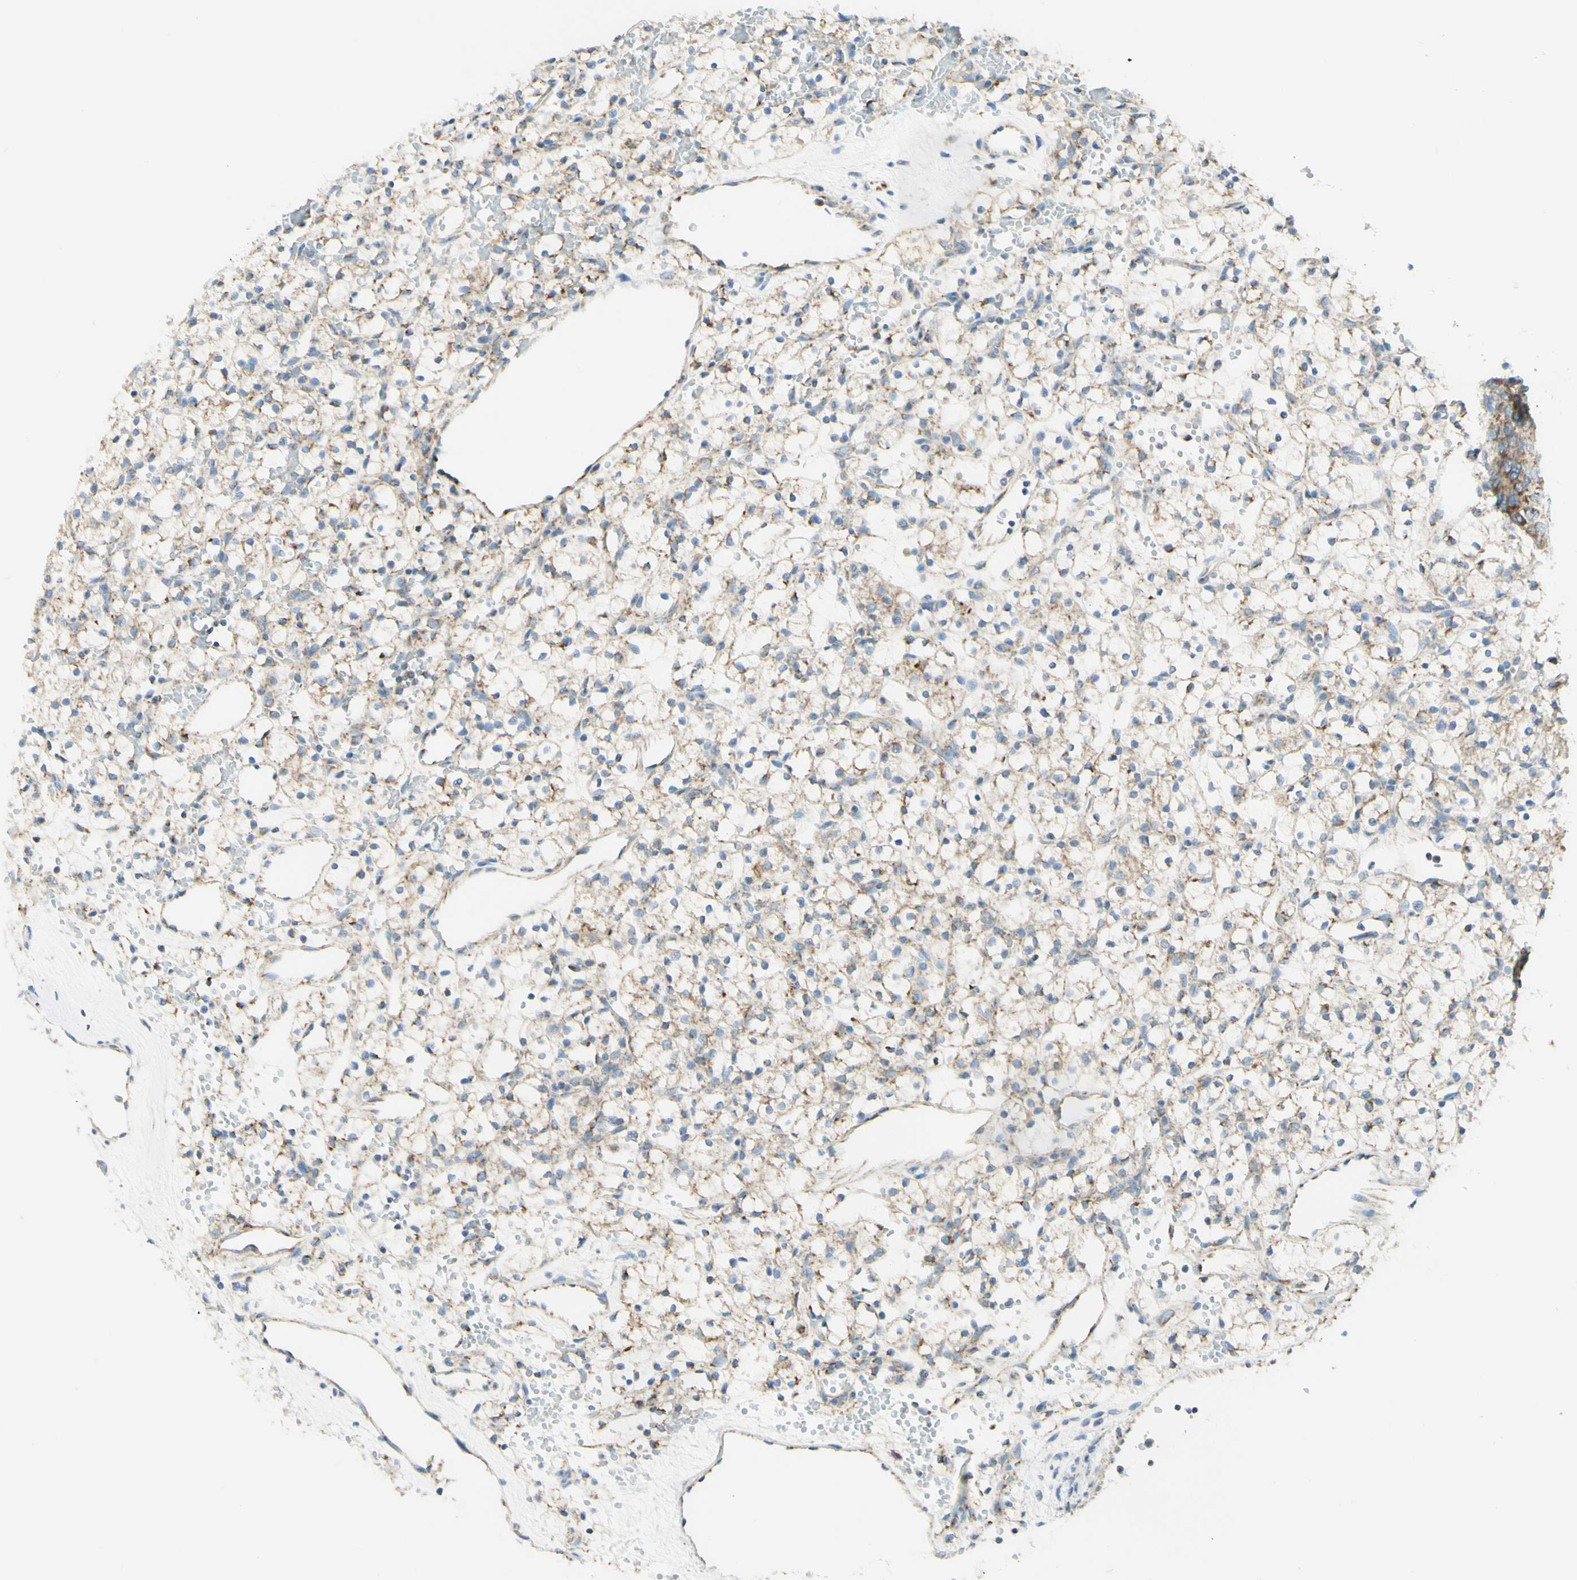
{"staining": {"intensity": "weak", "quantity": "25%-75%", "location": "cytoplasmic/membranous"}, "tissue": "renal cancer", "cell_type": "Tumor cells", "image_type": "cancer", "snomed": [{"axis": "morphology", "description": "Adenocarcinoma, NOS"}, {"axis": "topography", "description": "Kidney"}], "caption": "Immunohistochemistry (IHC) staining of renal cancer, which demonstrates low levels of weak cytoplasmic/membranous positivity in about 25%-75% of tumor cells indicating weak cytoplasmic/membranous protein positivity. The staining was performed using DAB (brown) for protein detection and nuclei were counterstained in hematoxylin (blue).", "gene": "ARMC10", "patient": {"sex": "female", "age": 60}}